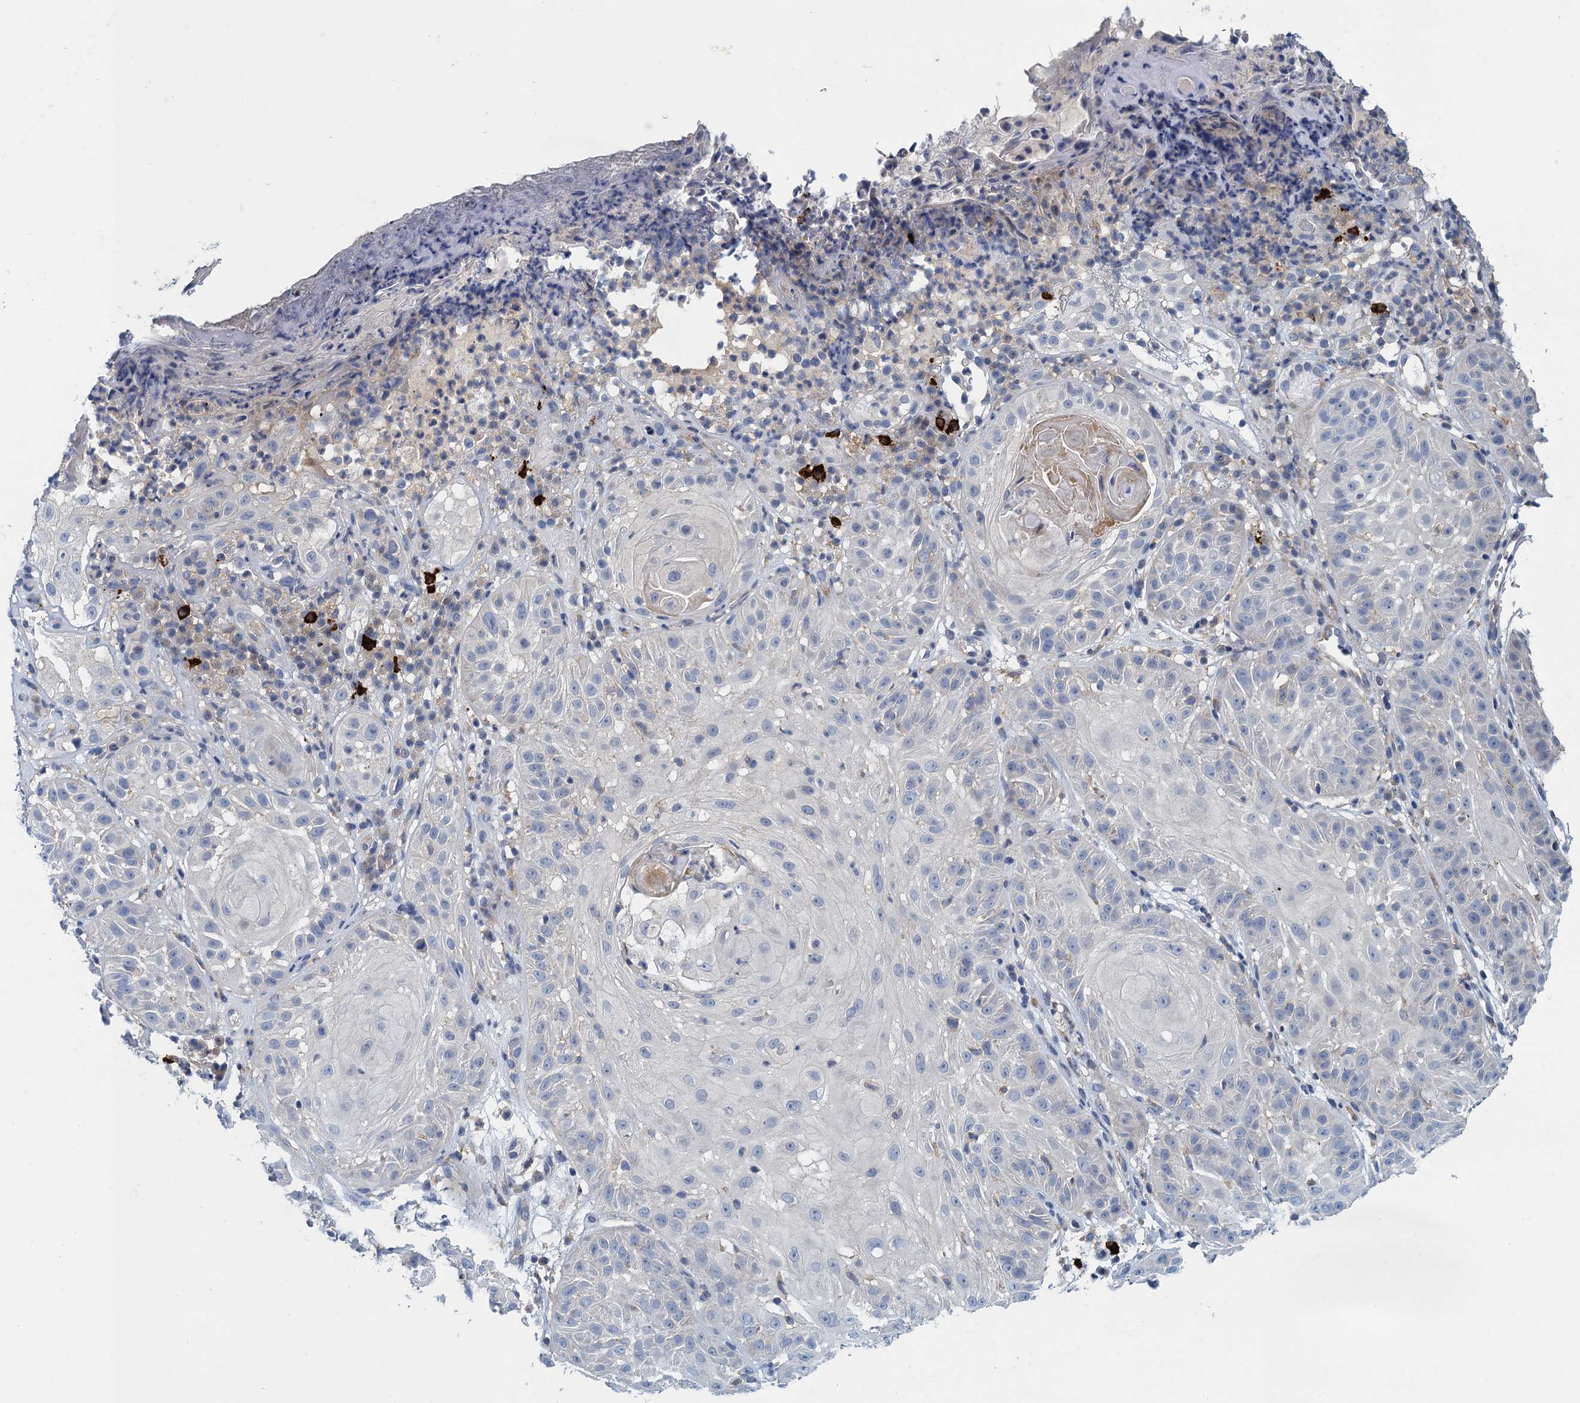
{"staining": {"intensity": "negative", "quantity": "none", "location": "none"}, "tissue": "skin cancer", "cell_type": "Tumor cells", "image_type": "cancer", "snomed": [{"axis": "morphology", "description": "Normal tissue, NOS"}, {"axis": "morphology", "description": "Basal cell carcinoma"}, {"axis": "topography", "description": "Skin"}], "caption": "The IHC micrograph has no significant positivity in tumor cells of skin cancer tissue.", "gene": "NCKAP1L", "patient": {"sex": "male", "age": 93}}